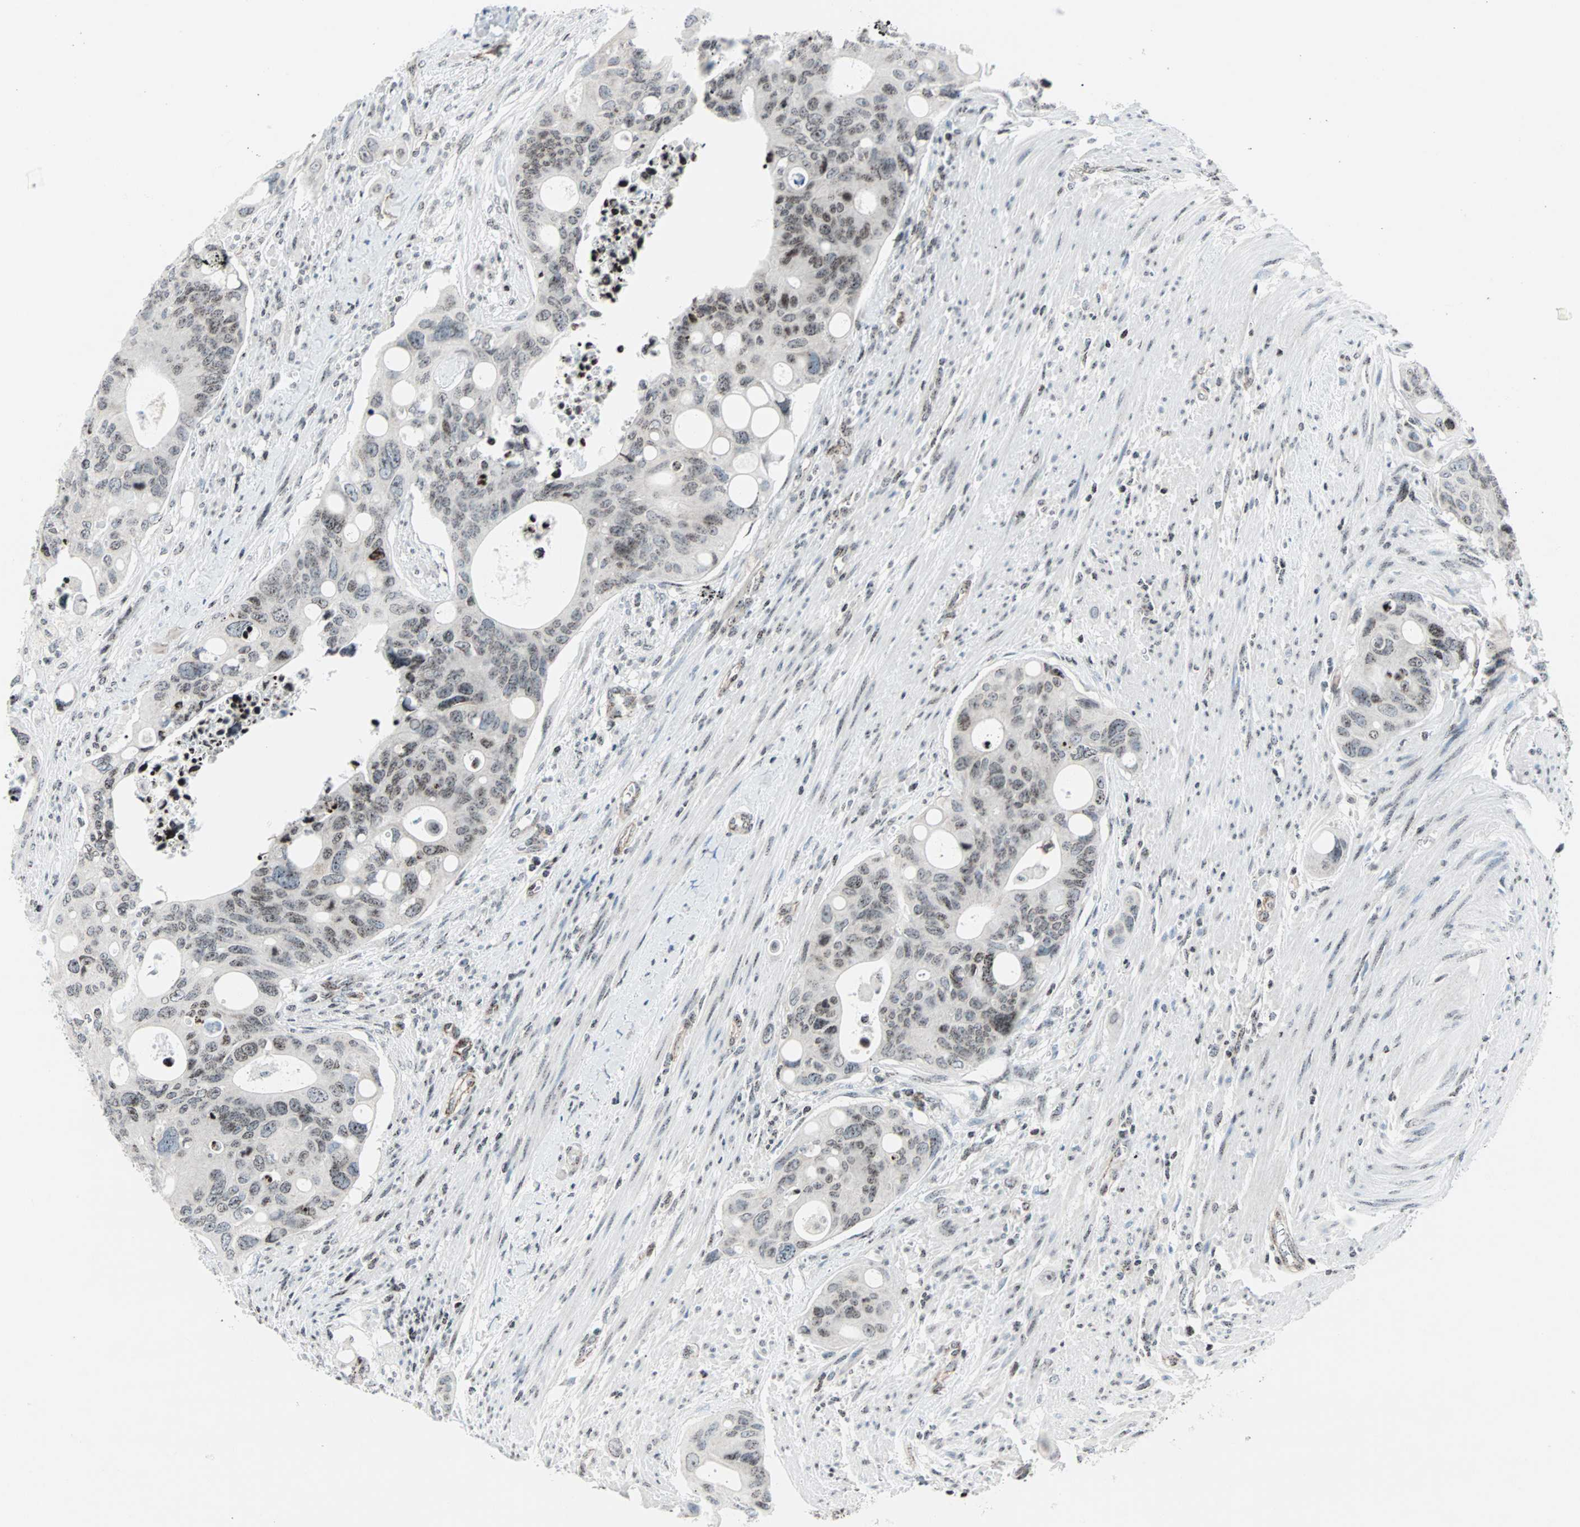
{"staining": {"intensity": "weak", "quantity": ">75%", "location": "nuclear"}, "tissue": "colorectal cancer", "cell_type": "Tumor cells", "image_type": "cancer", "snomed": [{"axis": "morphology", "description": "Adenocarcinoma, NOS"}, {"axis": "topography", "description": "Colon"}], "caption": "Colorectal adenocarcinoma stained with a protein marker displays weak staining in tumor cells.", "gene": "CENPA", "patient": {"sex": "female", "age": 57}}